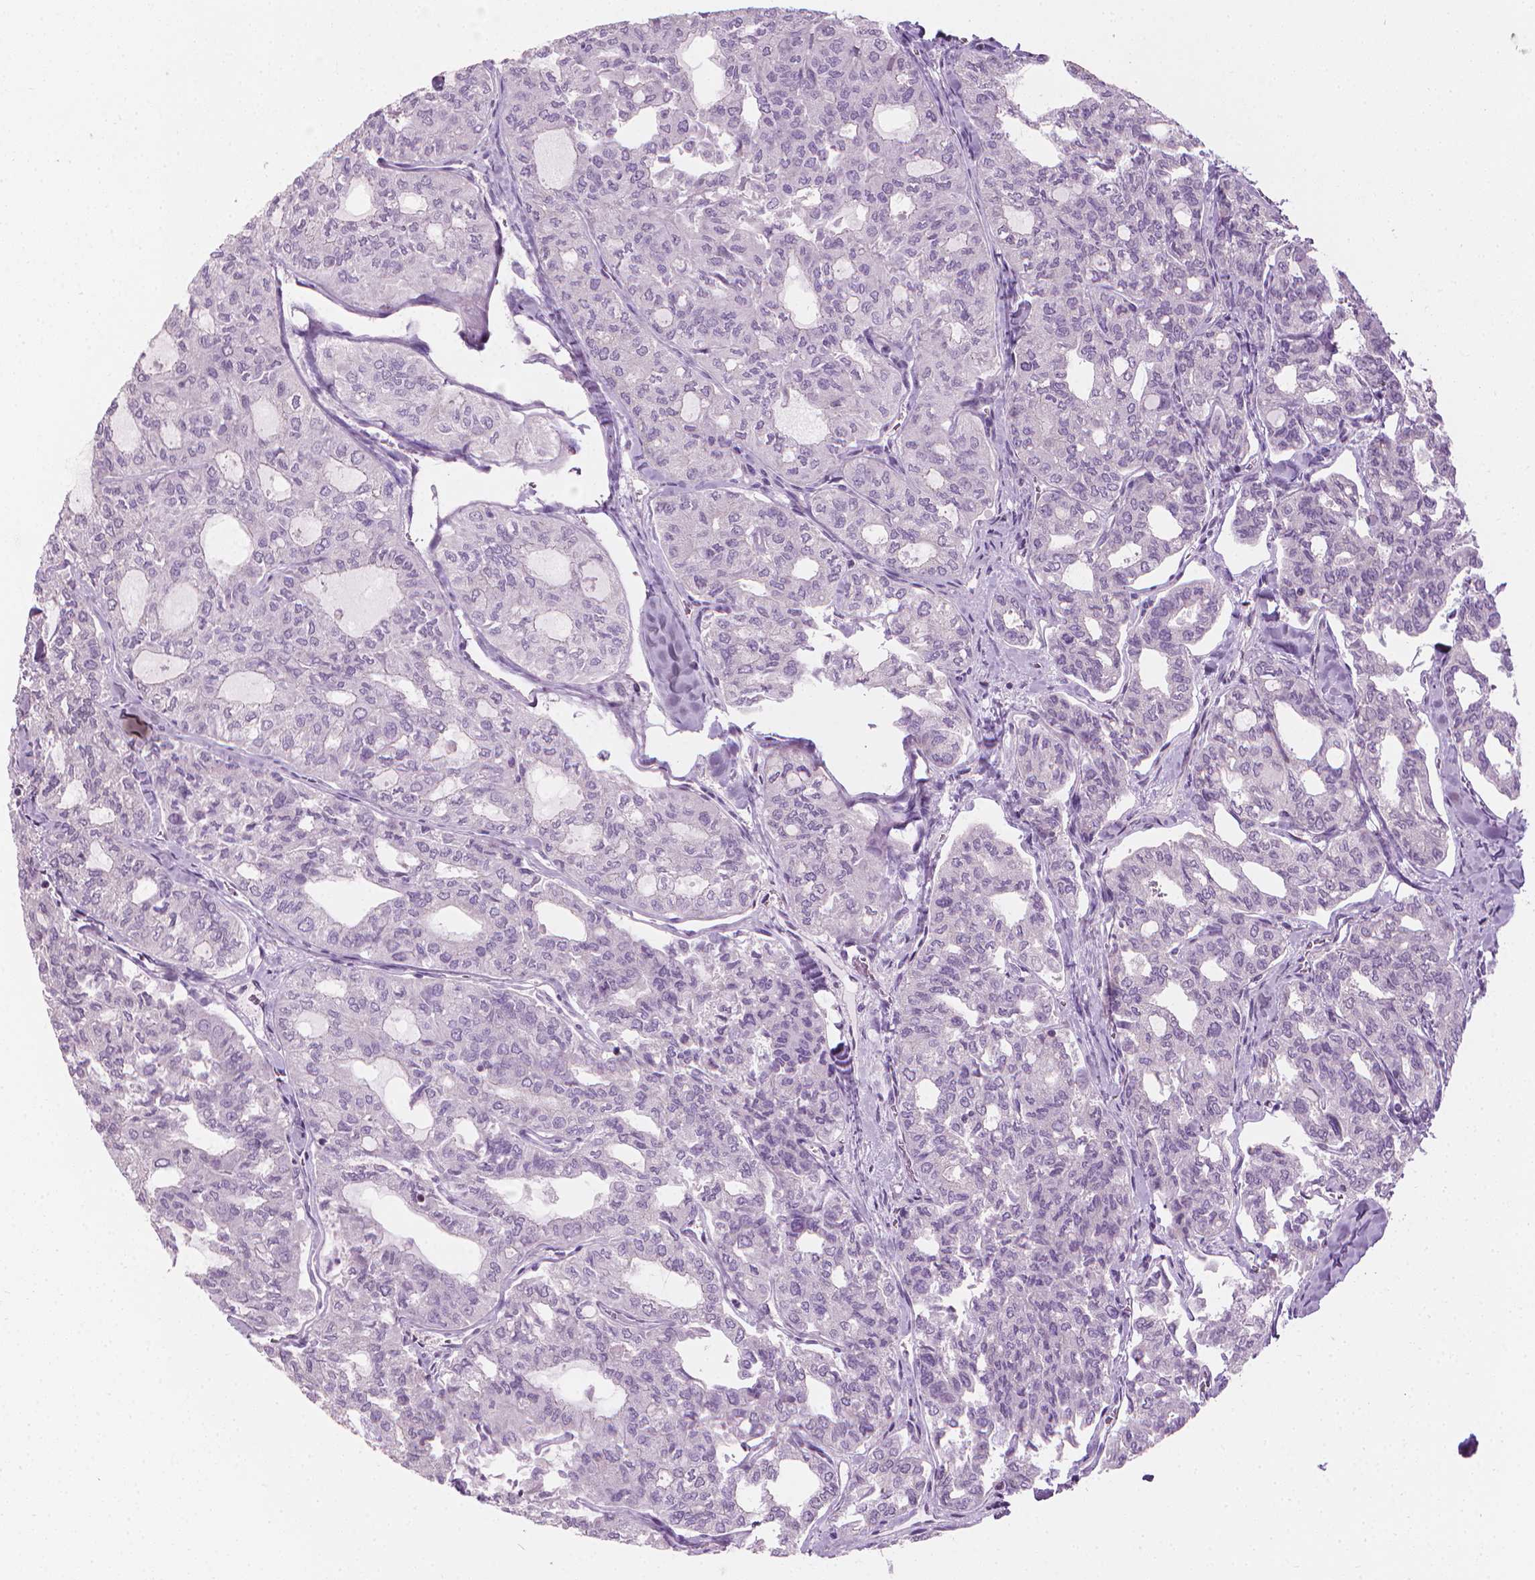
{"staining": {"intensity": "negative", "quantity": "none", "location": "none"}, "tissue": "thyroid cancer", "cell_type": "Tumor cells", "image_type": "cancer", "snomed": [{"axis": "morphology", "description": "Follicular adenoma carcinoma, NOS"}, {"axis": "topography", "description": "Thyroid gland"}], "caption": "Tumor cells are negative for protein expression in human follicular adenoma carcinoma (thyroid). (DAB IHC with hematoxylin counter stain).", "gene": "SAXO2", "patient": {"sex": "male", "age": 75}}